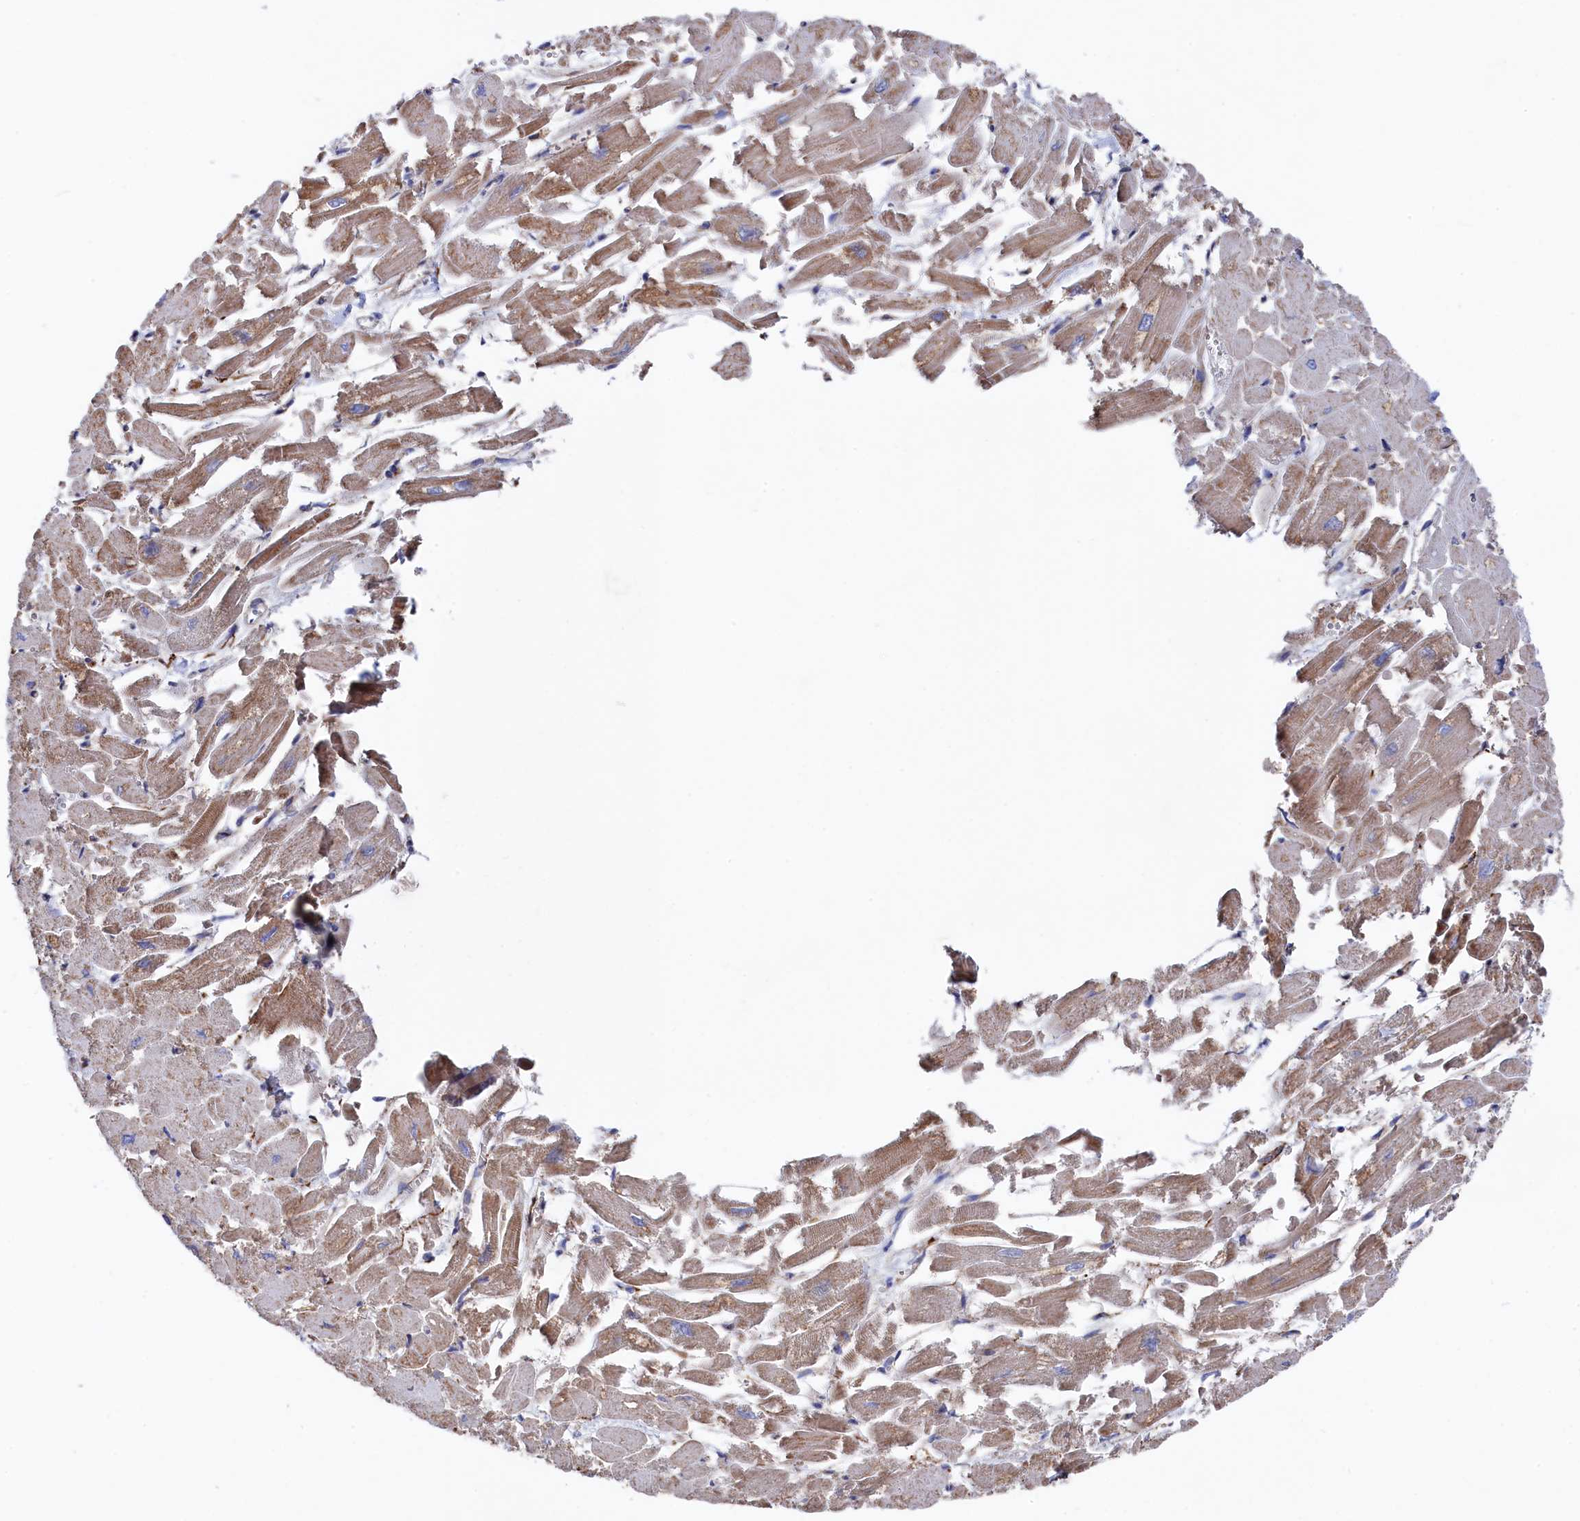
{"staining": {"intensity": "moderate", "quantity": "25%-75%", "location": "cytoplasmic/membranous"}, "tissue": "heart muscle", "cell_type": "Cardiomyocytes", "image_type": "normal", "snomed": [{"axis": "morphology", "description": "Normal tissue, NOS"}, {"axis": "topography", "description": "Heart"}], "caption": "Immunohistochemical staining of unremarkable heart muscle demonstrates 25%-75% levels of moderate cytoplasmic/membranous protein positivity in about 25%-75% of cardiomyocytes.", "gene": "C12orf73", "patient": {"sex": "male", "age": 54}}